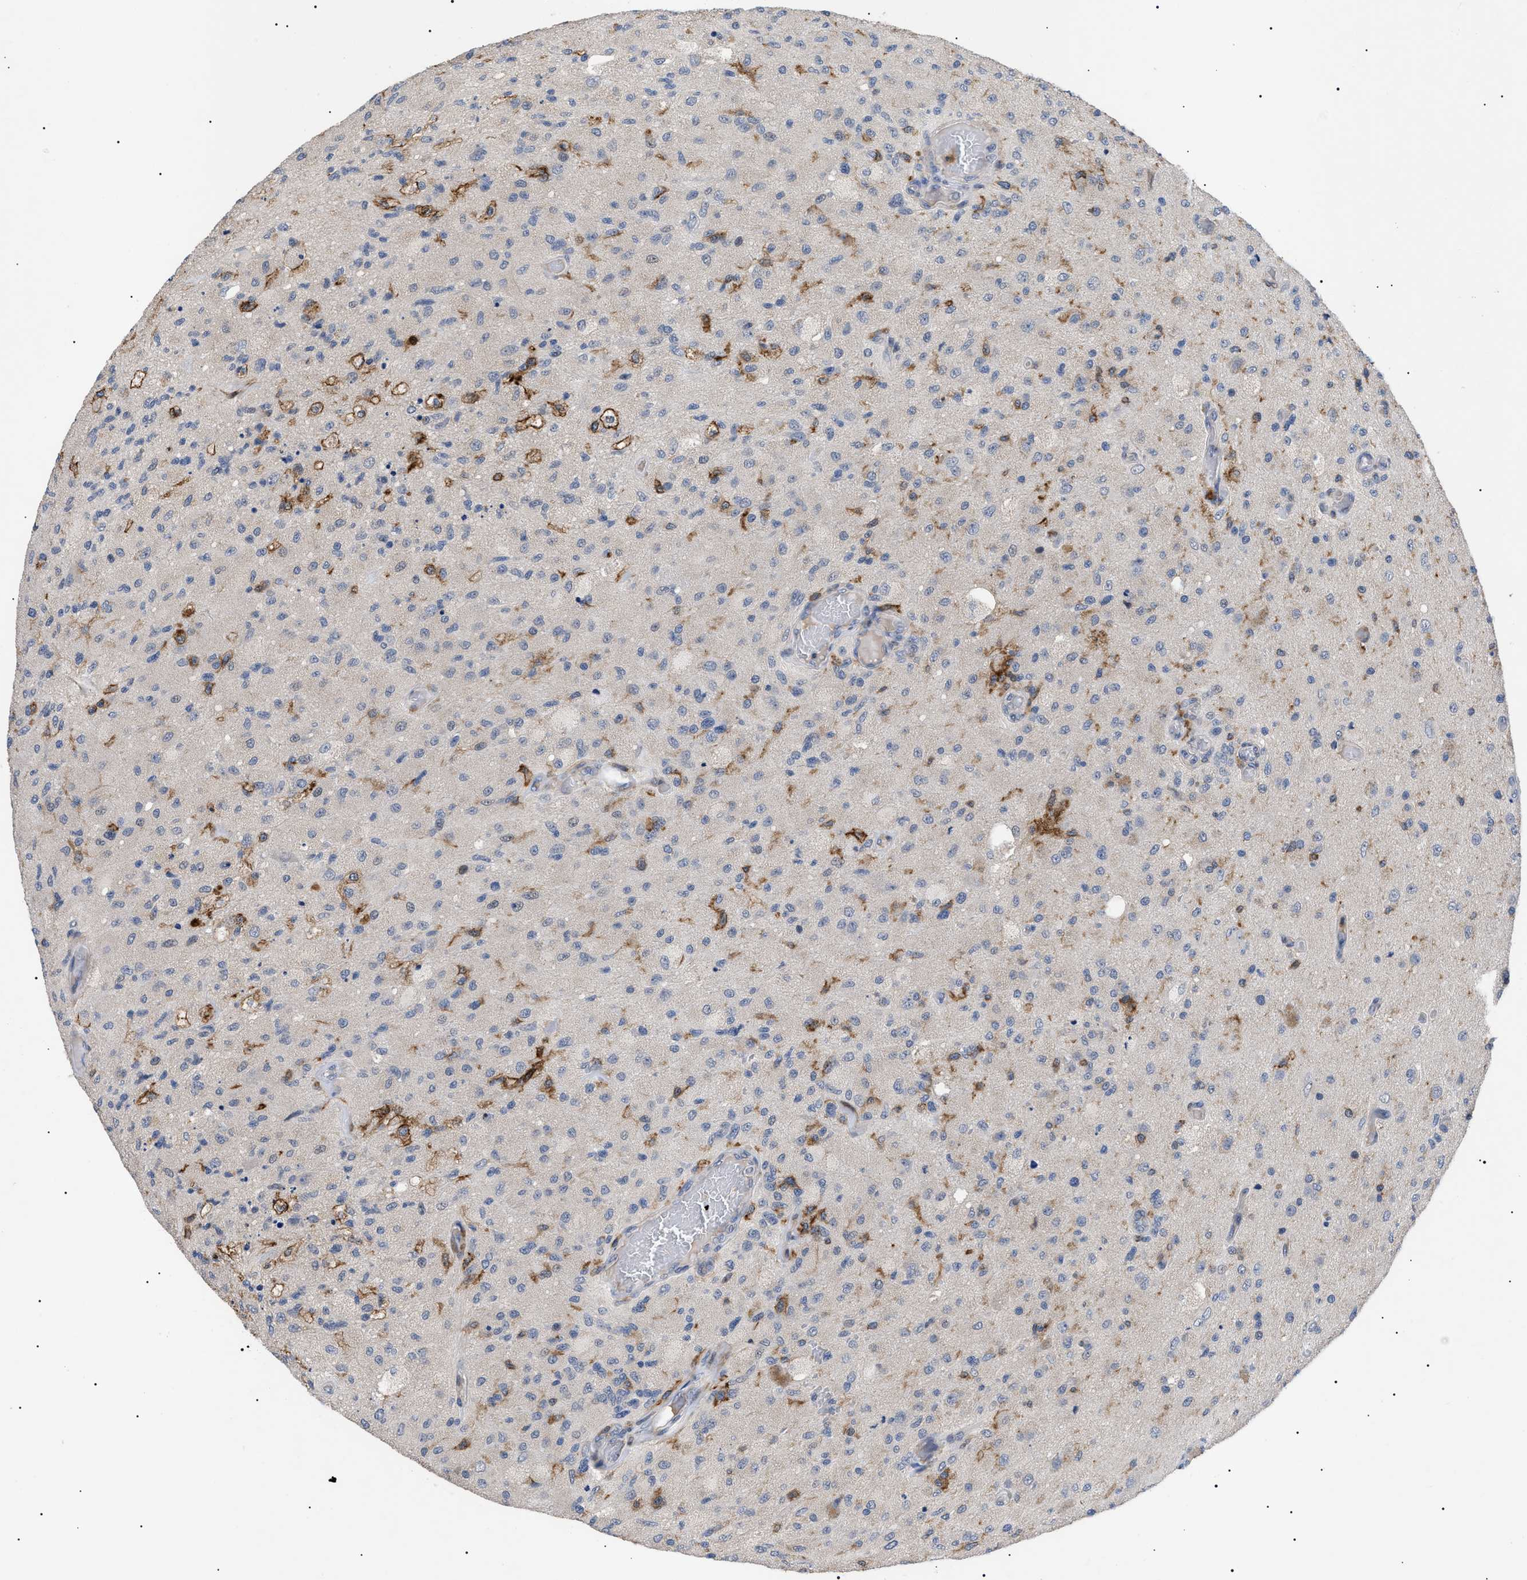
{"staining": {"intensity": "negative", "quantity": "none", "location": "none"}, "tissue": "glioma", "cell_type": "Tumor cells", "image_type": "cancer", "snomed": [{"axis": "morphology", "description": "Normal tissue, NOS"}, {"axis": "morphology", "description": "Glioma, malignant, High grade"}, {"axis": "topography", "description": "Cerebral cortex"}], "caption": "An image of human glioma is negative for staining in tumor cells. The staining is performed using DAB (3,3'-diaminobenzidine) brown chromogen with nuclei counter-stained in using hematoxylin.", "gene": "CD300A", "patient": {"sex": "male", "age": 77}}